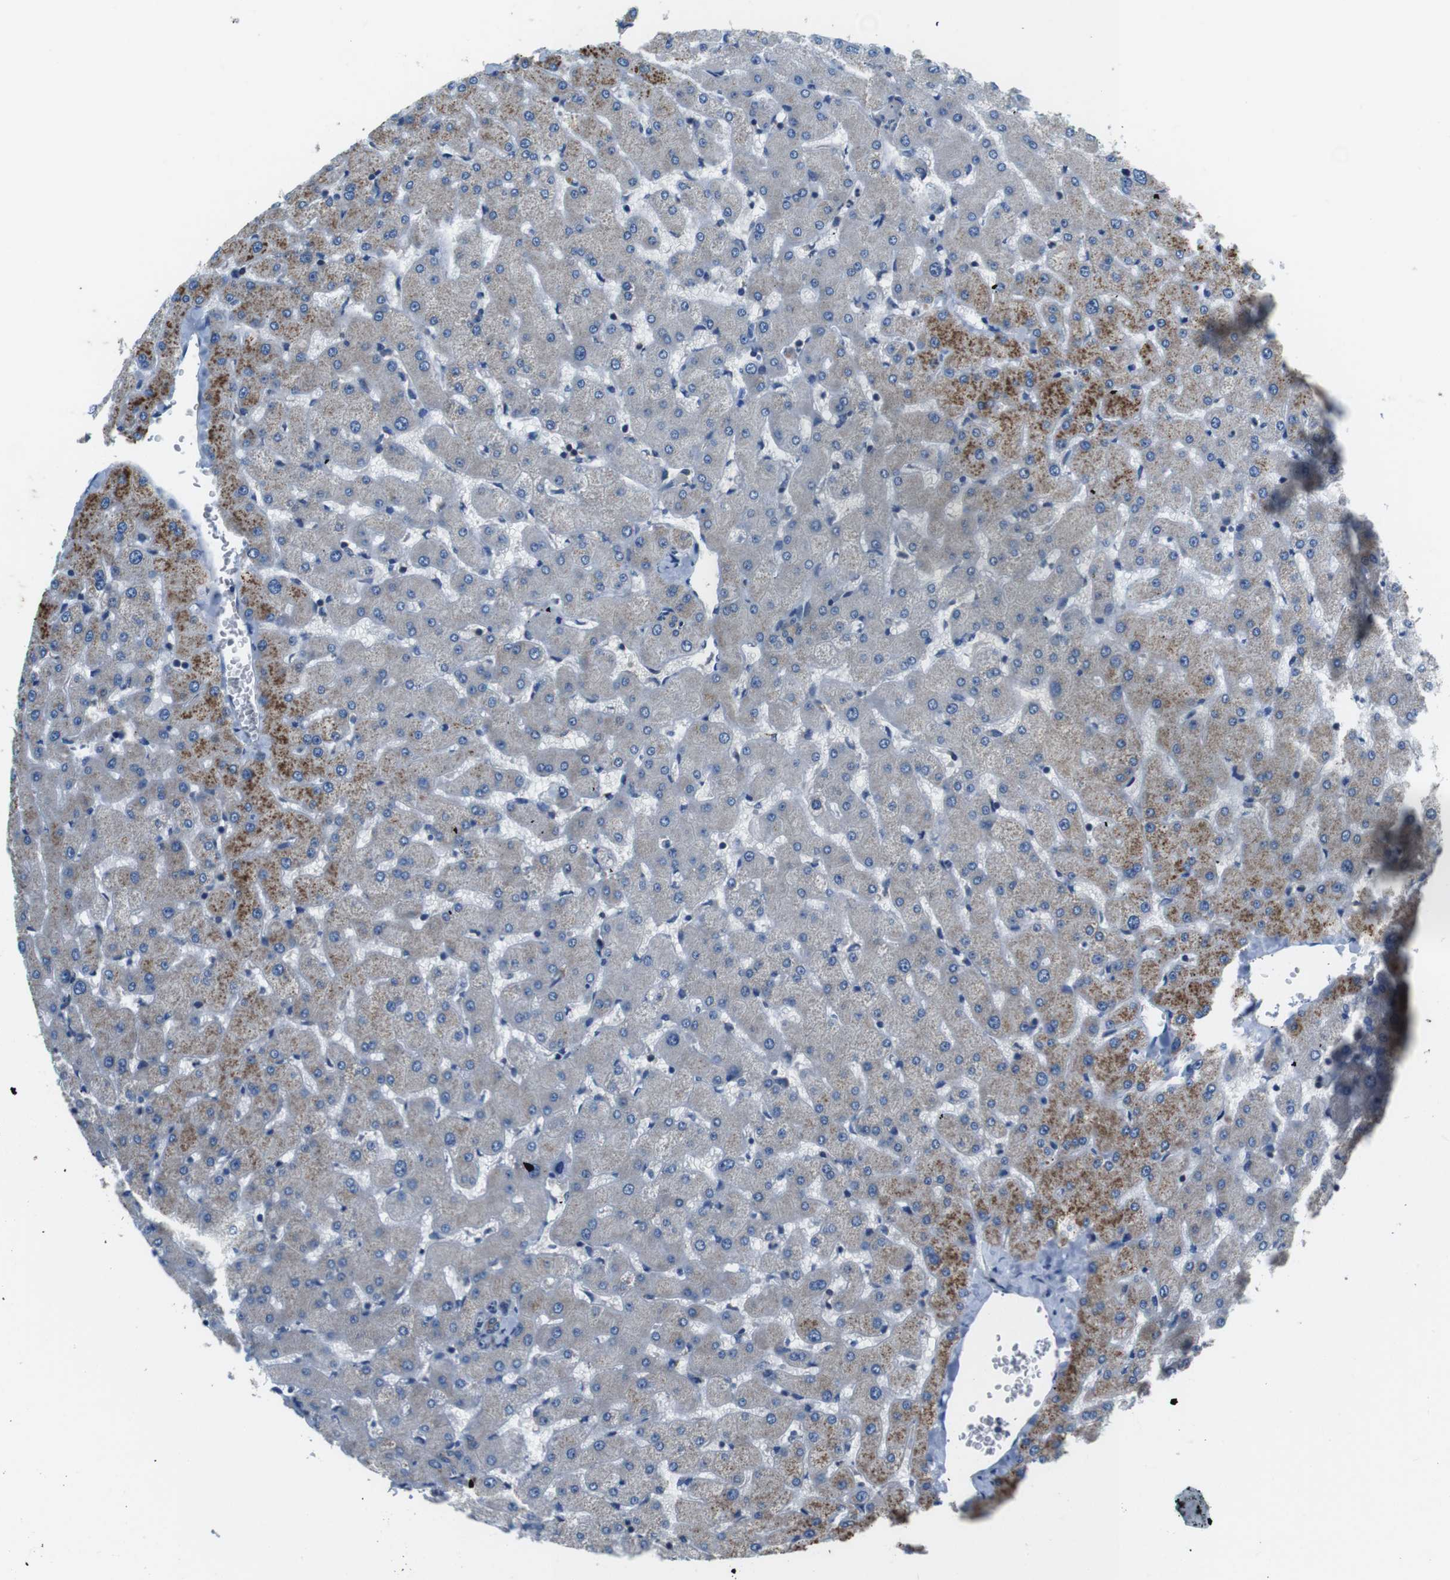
{"staining": {"intensity": "negative", "quantity": "none", "location": "none"}, "tissue": "liver", "cell_type": "Cholangiocytes", "image_type": "normal", "snomed": [{"axis": "morphology", "description": "Normal tissue, NOS"}, {"axis": "topography", "description": "Liver"}], "caption": "Immunohistochemistry image of normal liver stained for a protein (brown), which displays no positivity in cholangiocytes.", "gene": "DENND4C", "patient": {"sex": "female", "age": 63}}